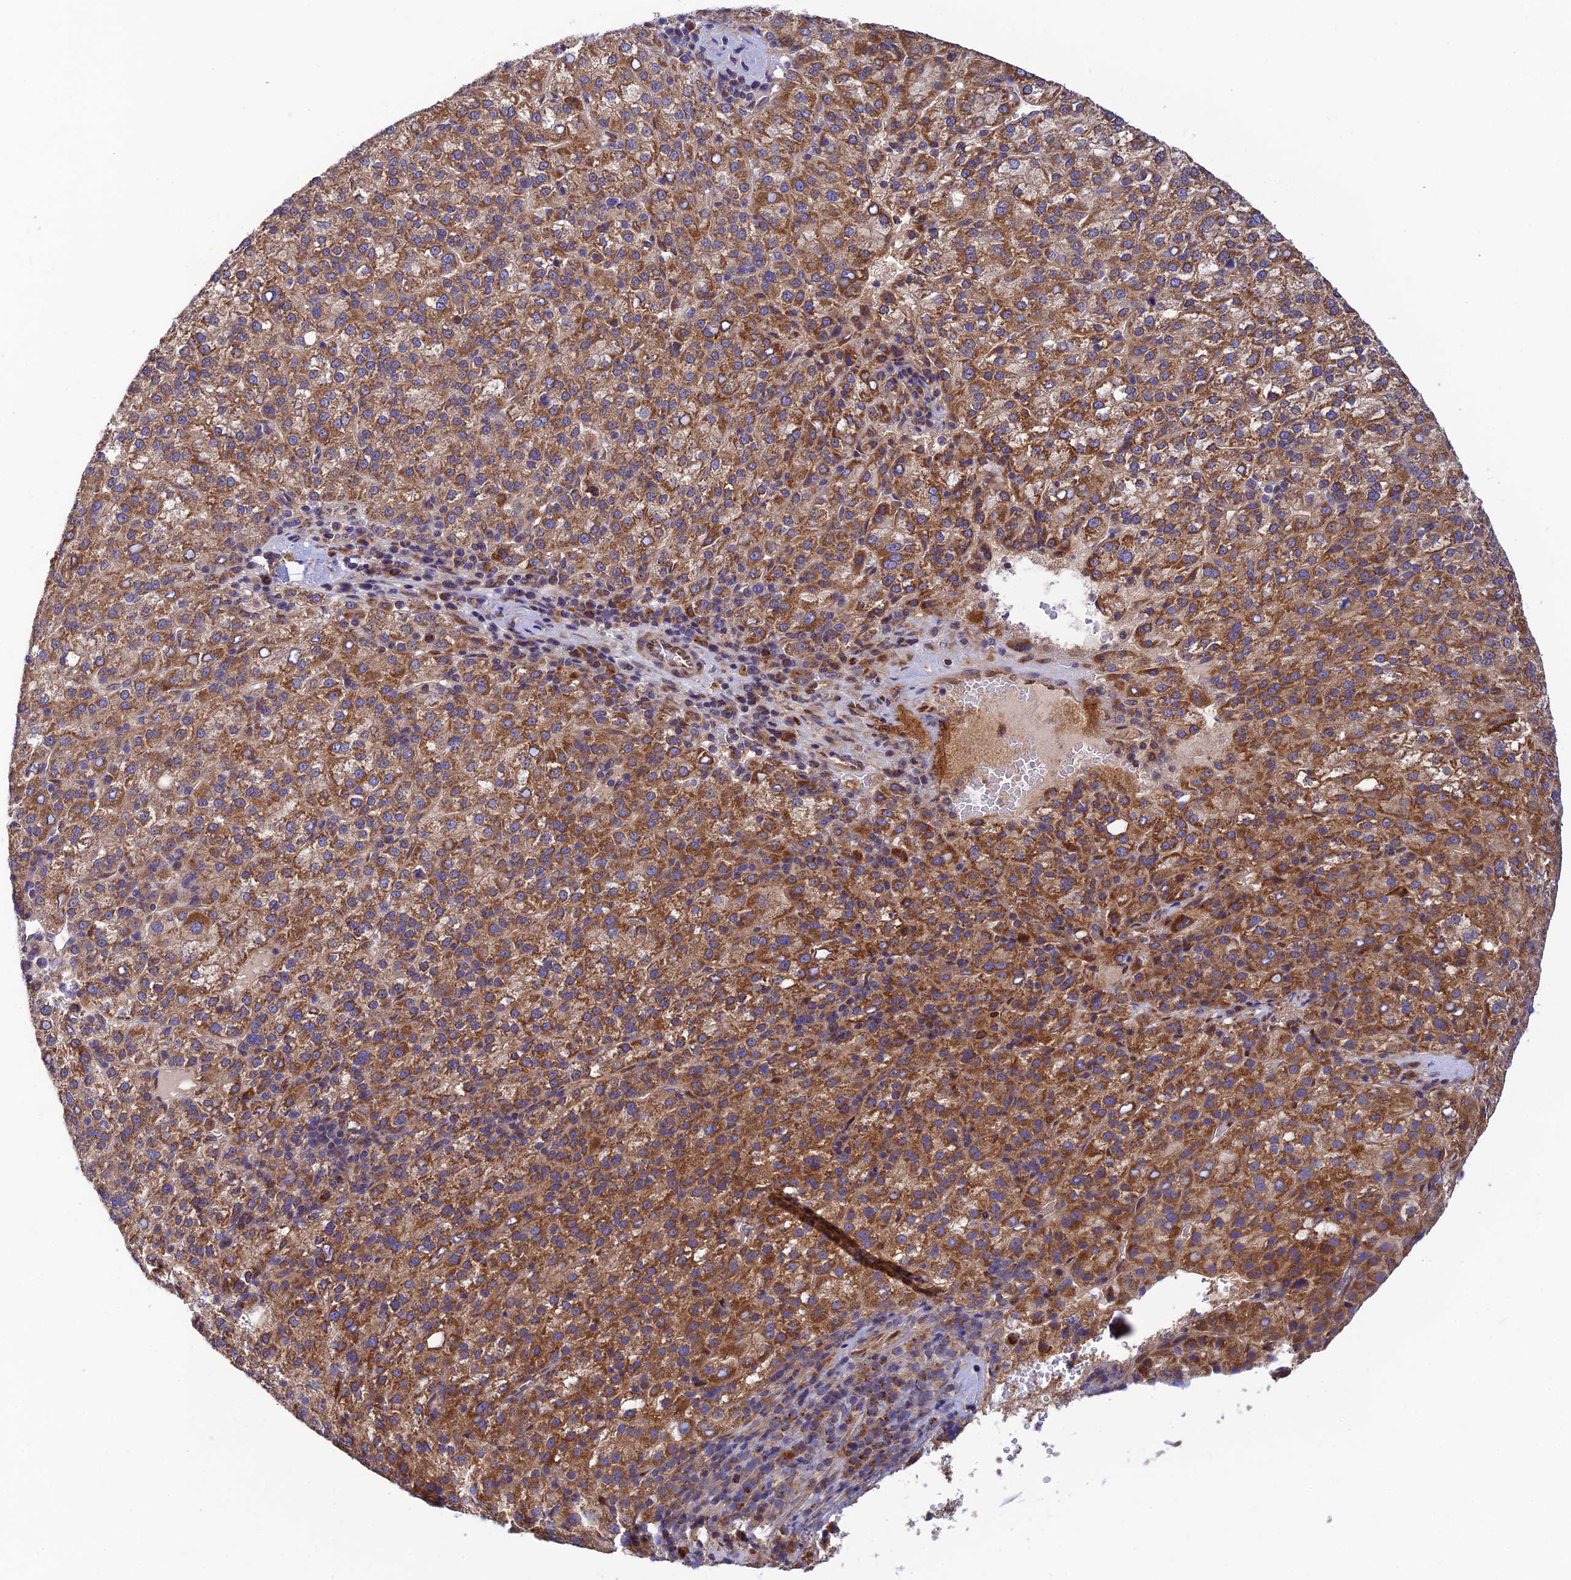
{"staining": {"intensity": "strong", "quantity": ">75%", "location": "cytoplasmic/membranous"}, "tissue": "liver cancer", "cell_type": "Tumor cells", "image_type": "cancer", "snomed": [{"axis": "morphology", "description": "Carcinoma, Hepatocellular, NOS"}, {"axis": "topography", "description": "Liver"}], "caption": "Protein analysis of liver hepatocellular carcinoma tissue shows strong cytoplasmic/membranous positivity in about >75% of tumor cells.", "gene": "PODNL1", "patient": {"sex": "female", "age": 58}}